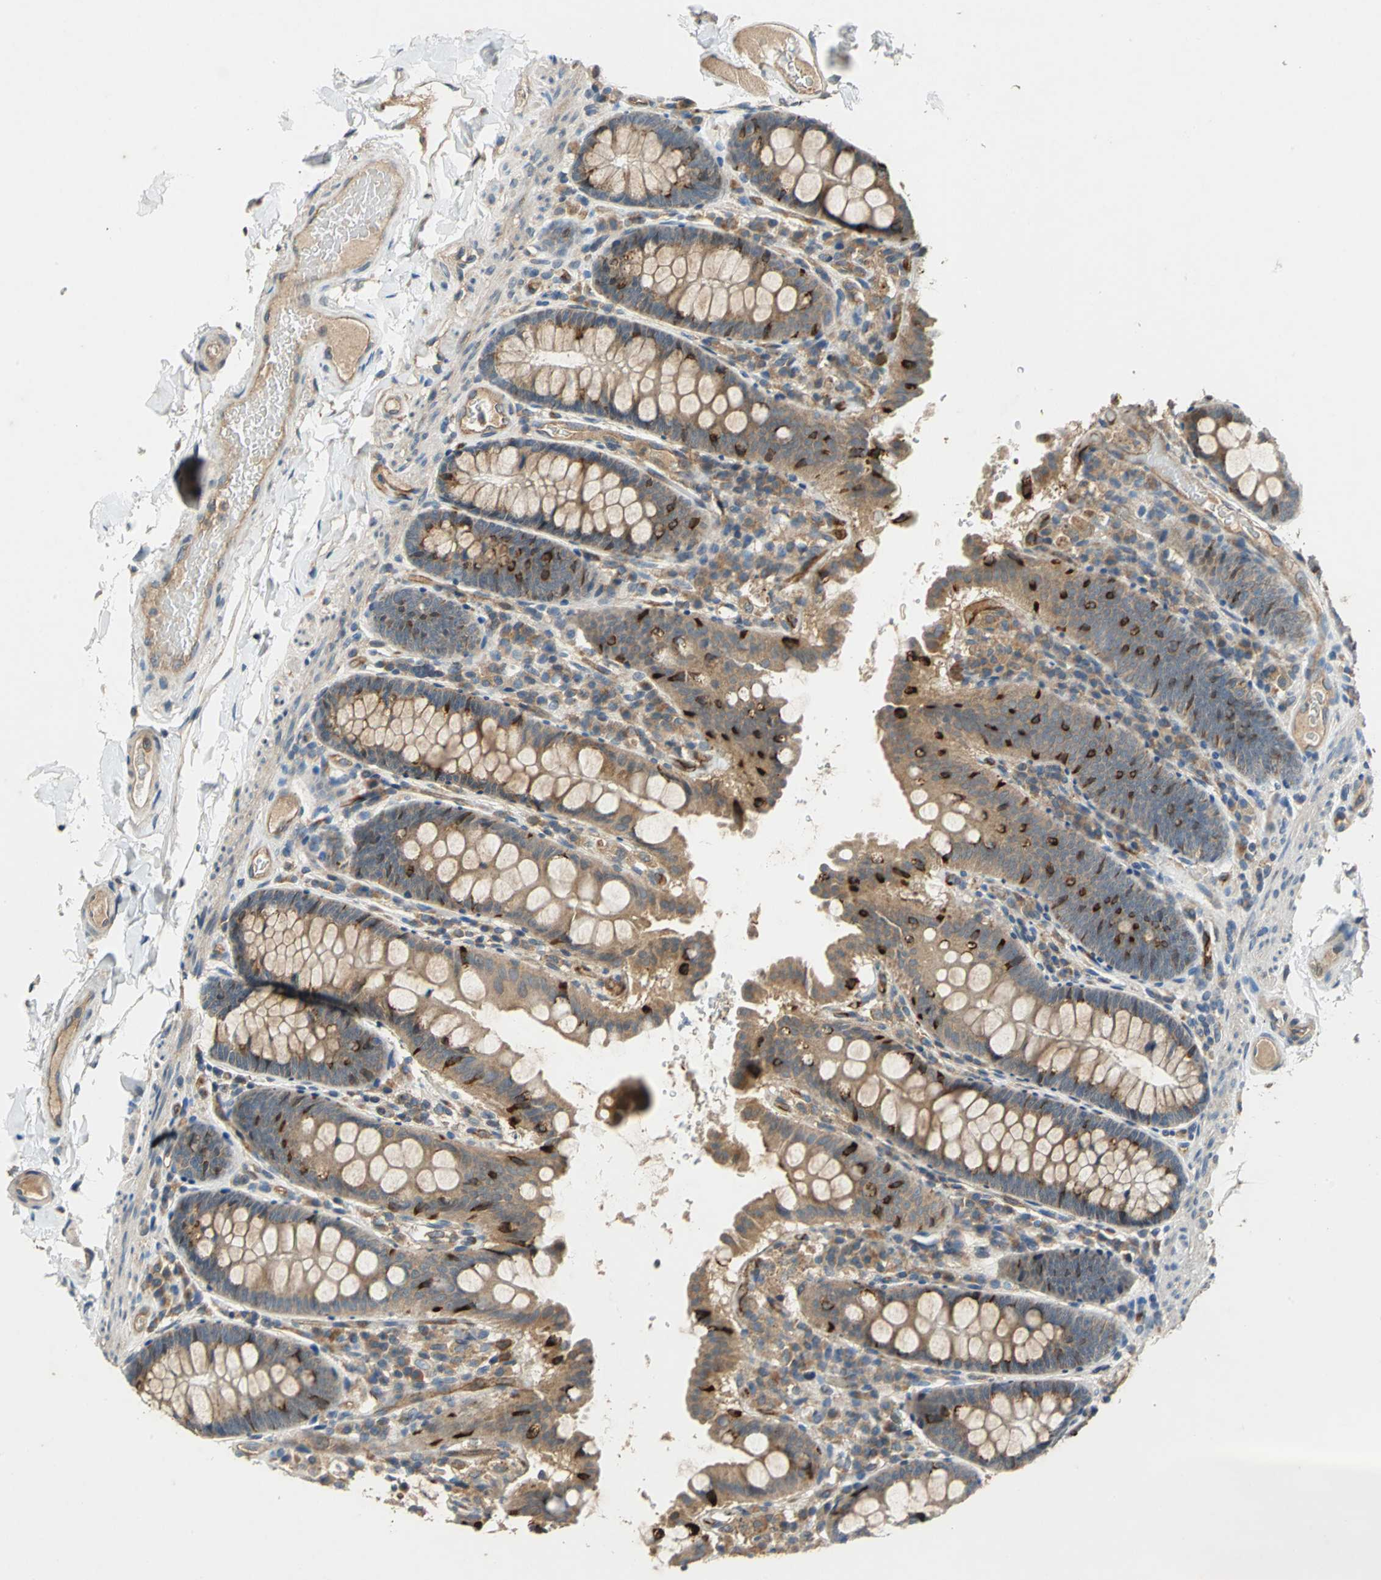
{"staining": {"intensity": "weak", "quantity": ">75%", "location": "cytoplasmic/membranous"}, "tissue": "colon", "cell_type": "Endothelial cells", "image_type": "normal", "snomed": [{"axis": "morphology", "description": "Normal tissue, NOS"}, {"axis": "topography", "description": "Colon"}], "caption": "Immunohistochemical staining of benign human colon displays >75% levels of weak cytoplasmic/membranous protein positivity in about >75% of endothelial cells.", "gene": "EMCN", "patient": {"sex": "female", "age": 61}}